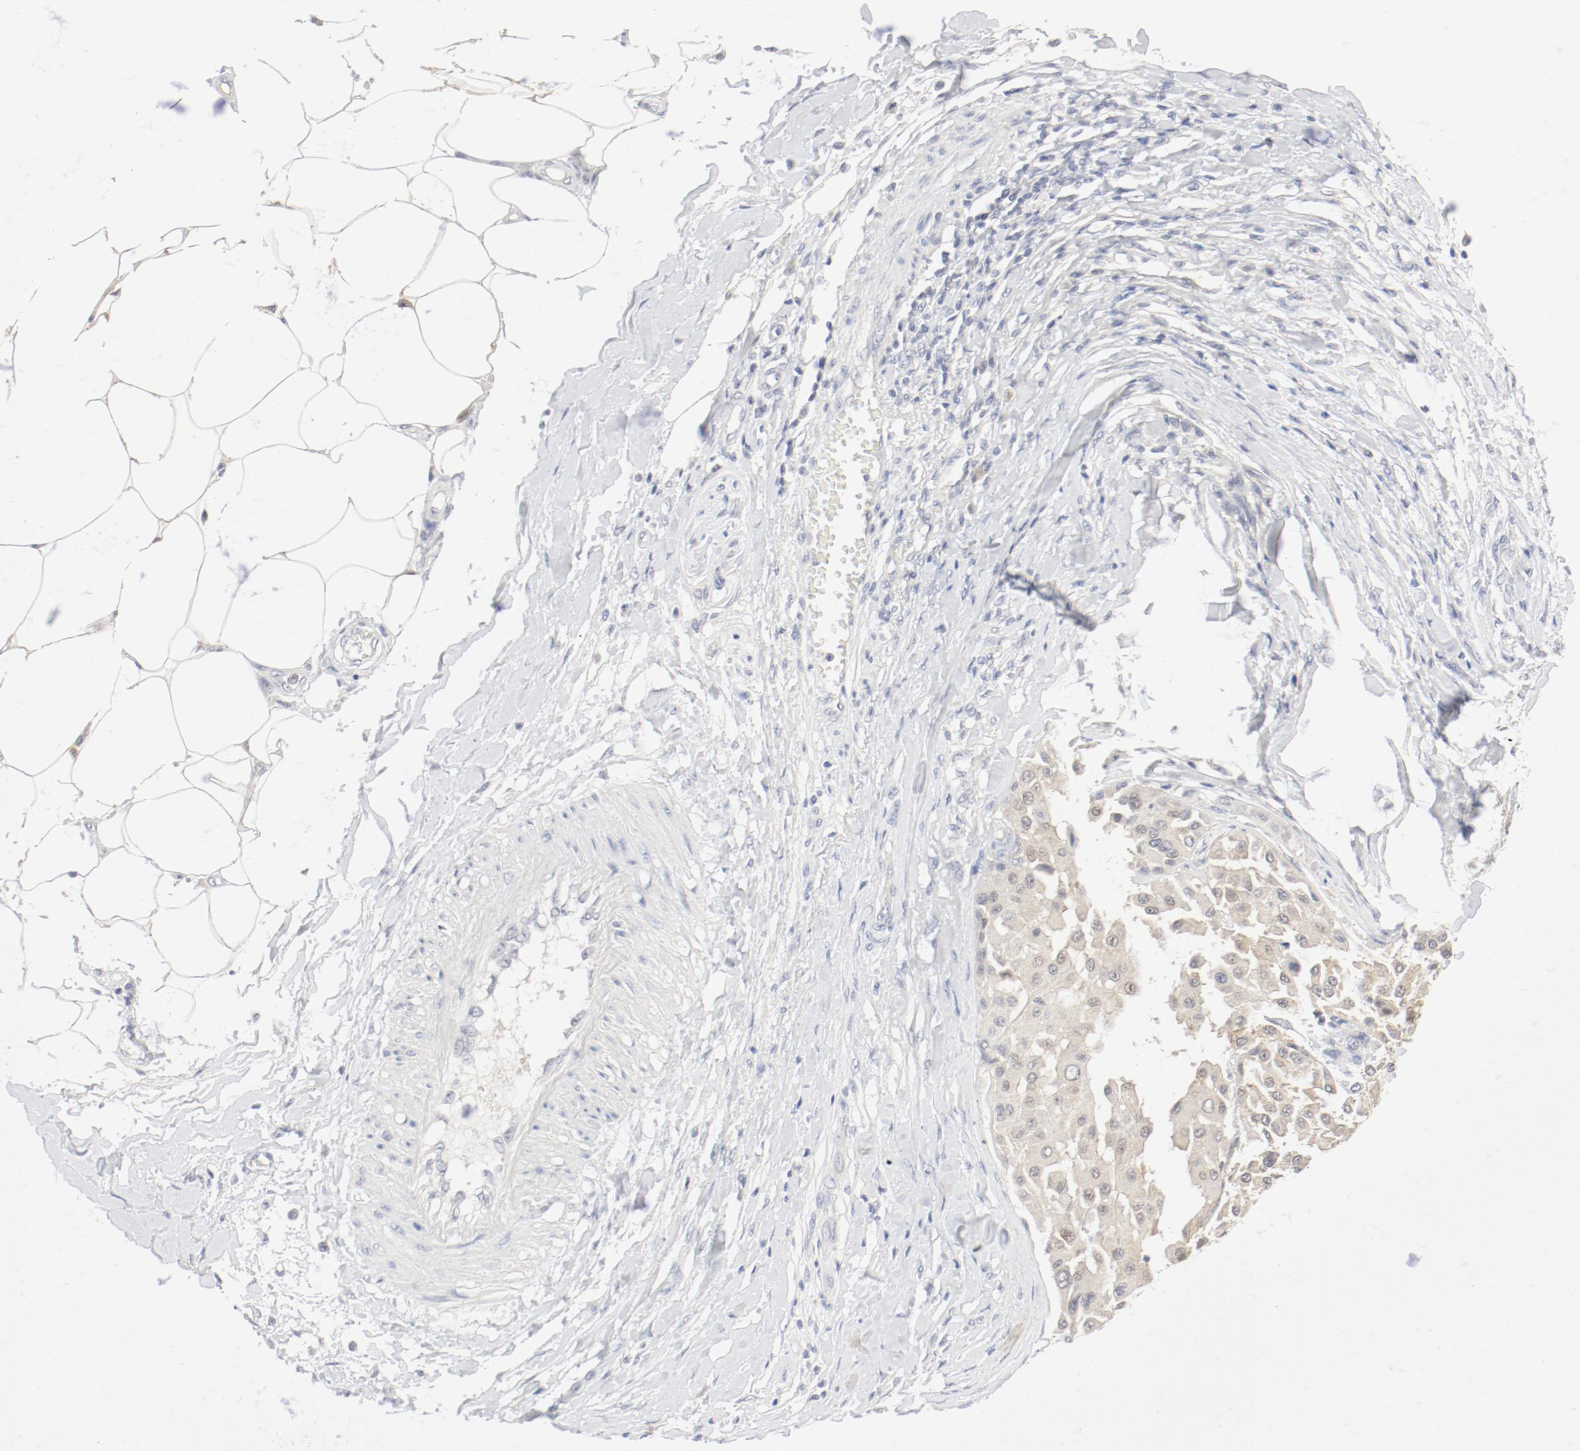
{"staining": {"intensity": "weak", "quantity": ">75%", "location": "cytoplasmic/membranous"}, "tissue": "melanoma", "cell_type": "Tumor cells", "image_type": "cancer", "snomed": [{"axis": "morphology", "description": "Malignant melanoma, Metastatic site"}, {"axis": "topography", "description": "Soft tissue"}], "caption": "Melanoma stained with DAB IHC shows low levels of weak cytoplasmic/membranous staining in about >75% of tumor cells.", "gene": "PGM1", "patient": {"sex": "male", "age": 41}}